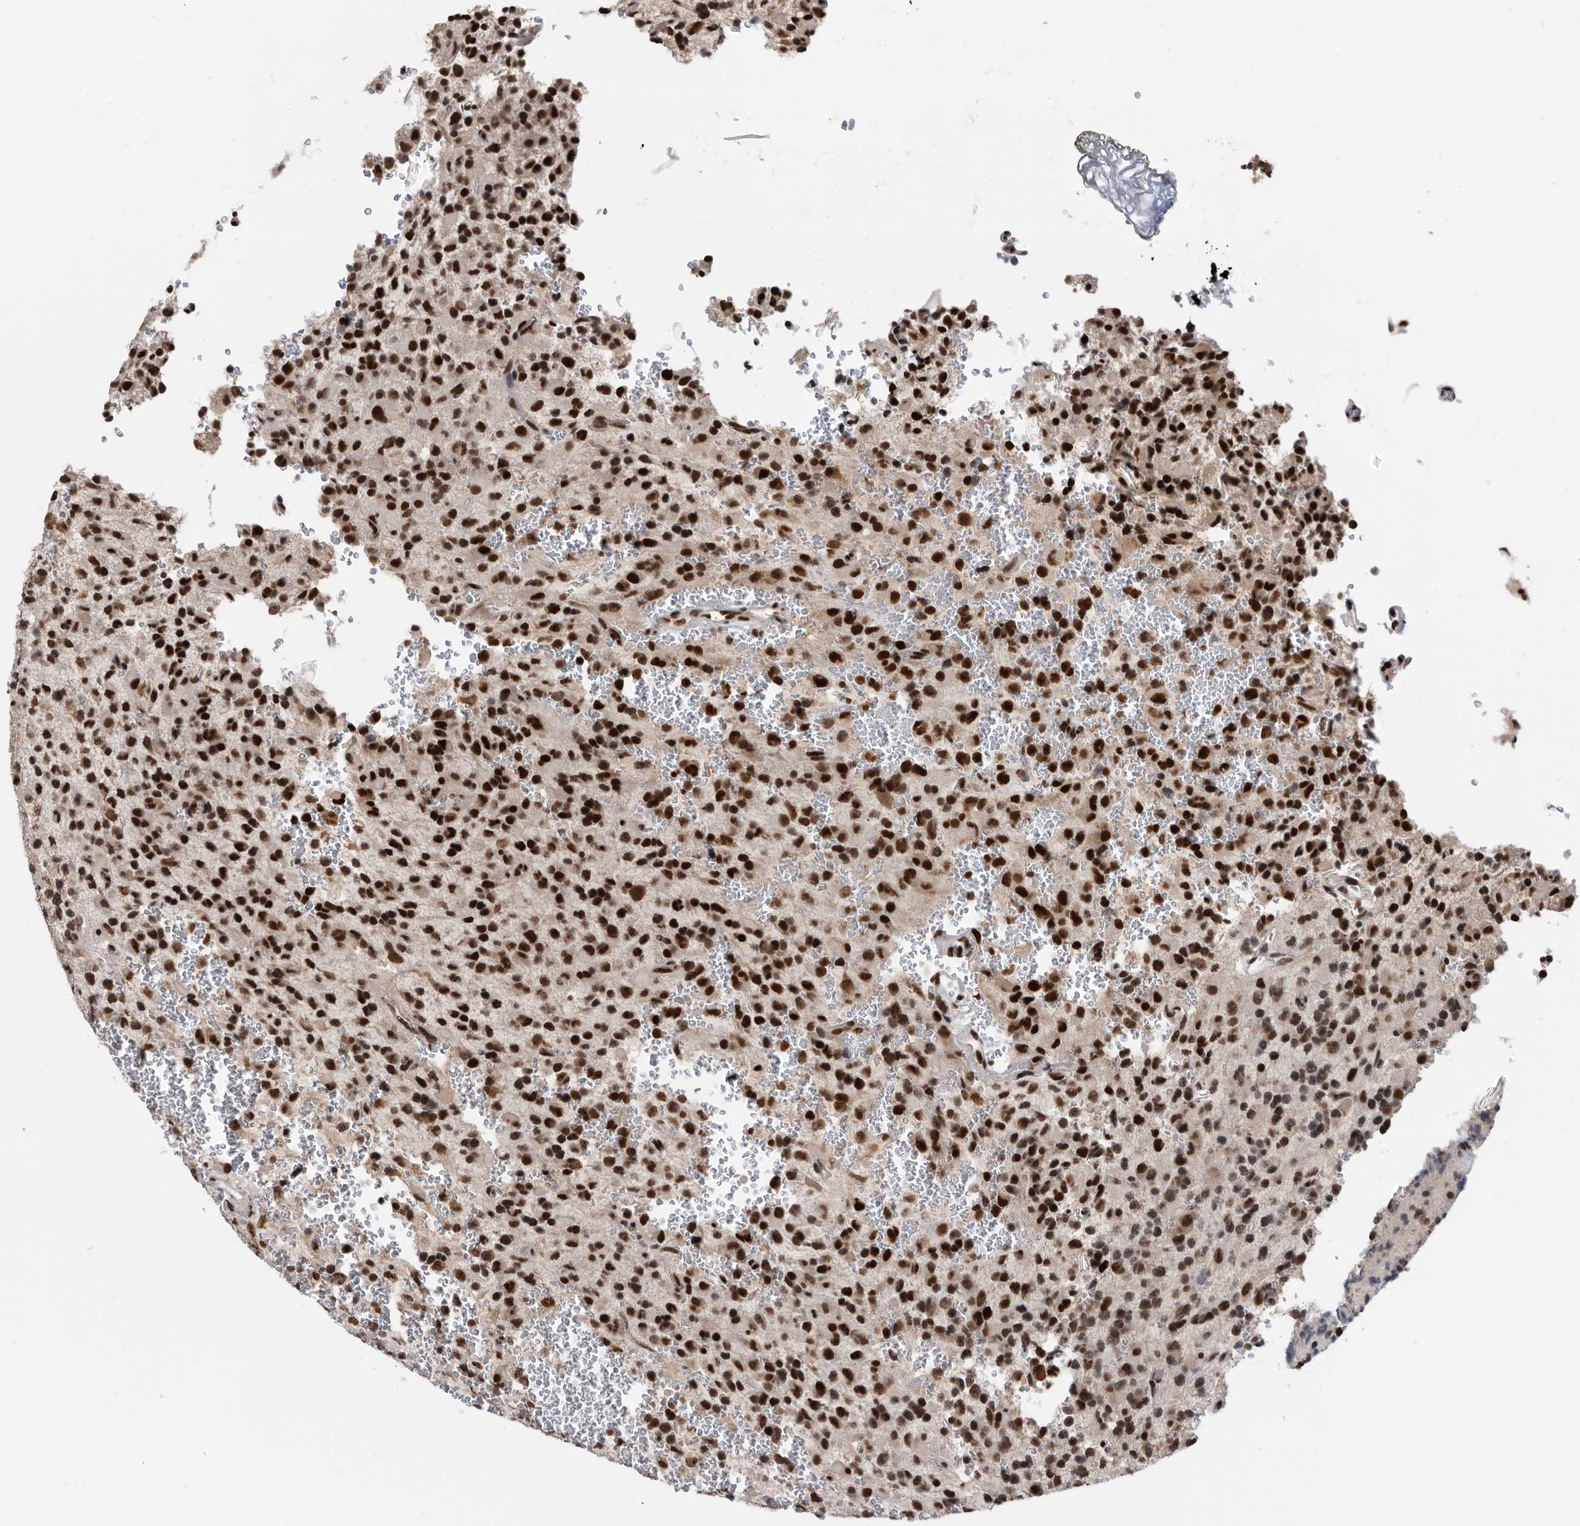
{"staining": {"intensity": "strong", "quantity": ">75%", "location": "nuclear"}, "tissue": "glioma", "cell_type": "Tumor cells", "image_type": "cancer", "snomed": [{"axis": "morphology", "description": "Glioma, malignant, High grade"}, {"axis": "topography", "description": "Brain"}], "caption": "Protein analysis of glioma tissue demonstrates strong nuclear positivity in approximately >75% of tumor cells.", "gene": "ZNF260", "patient": {"sex": "male", "age": 34}}